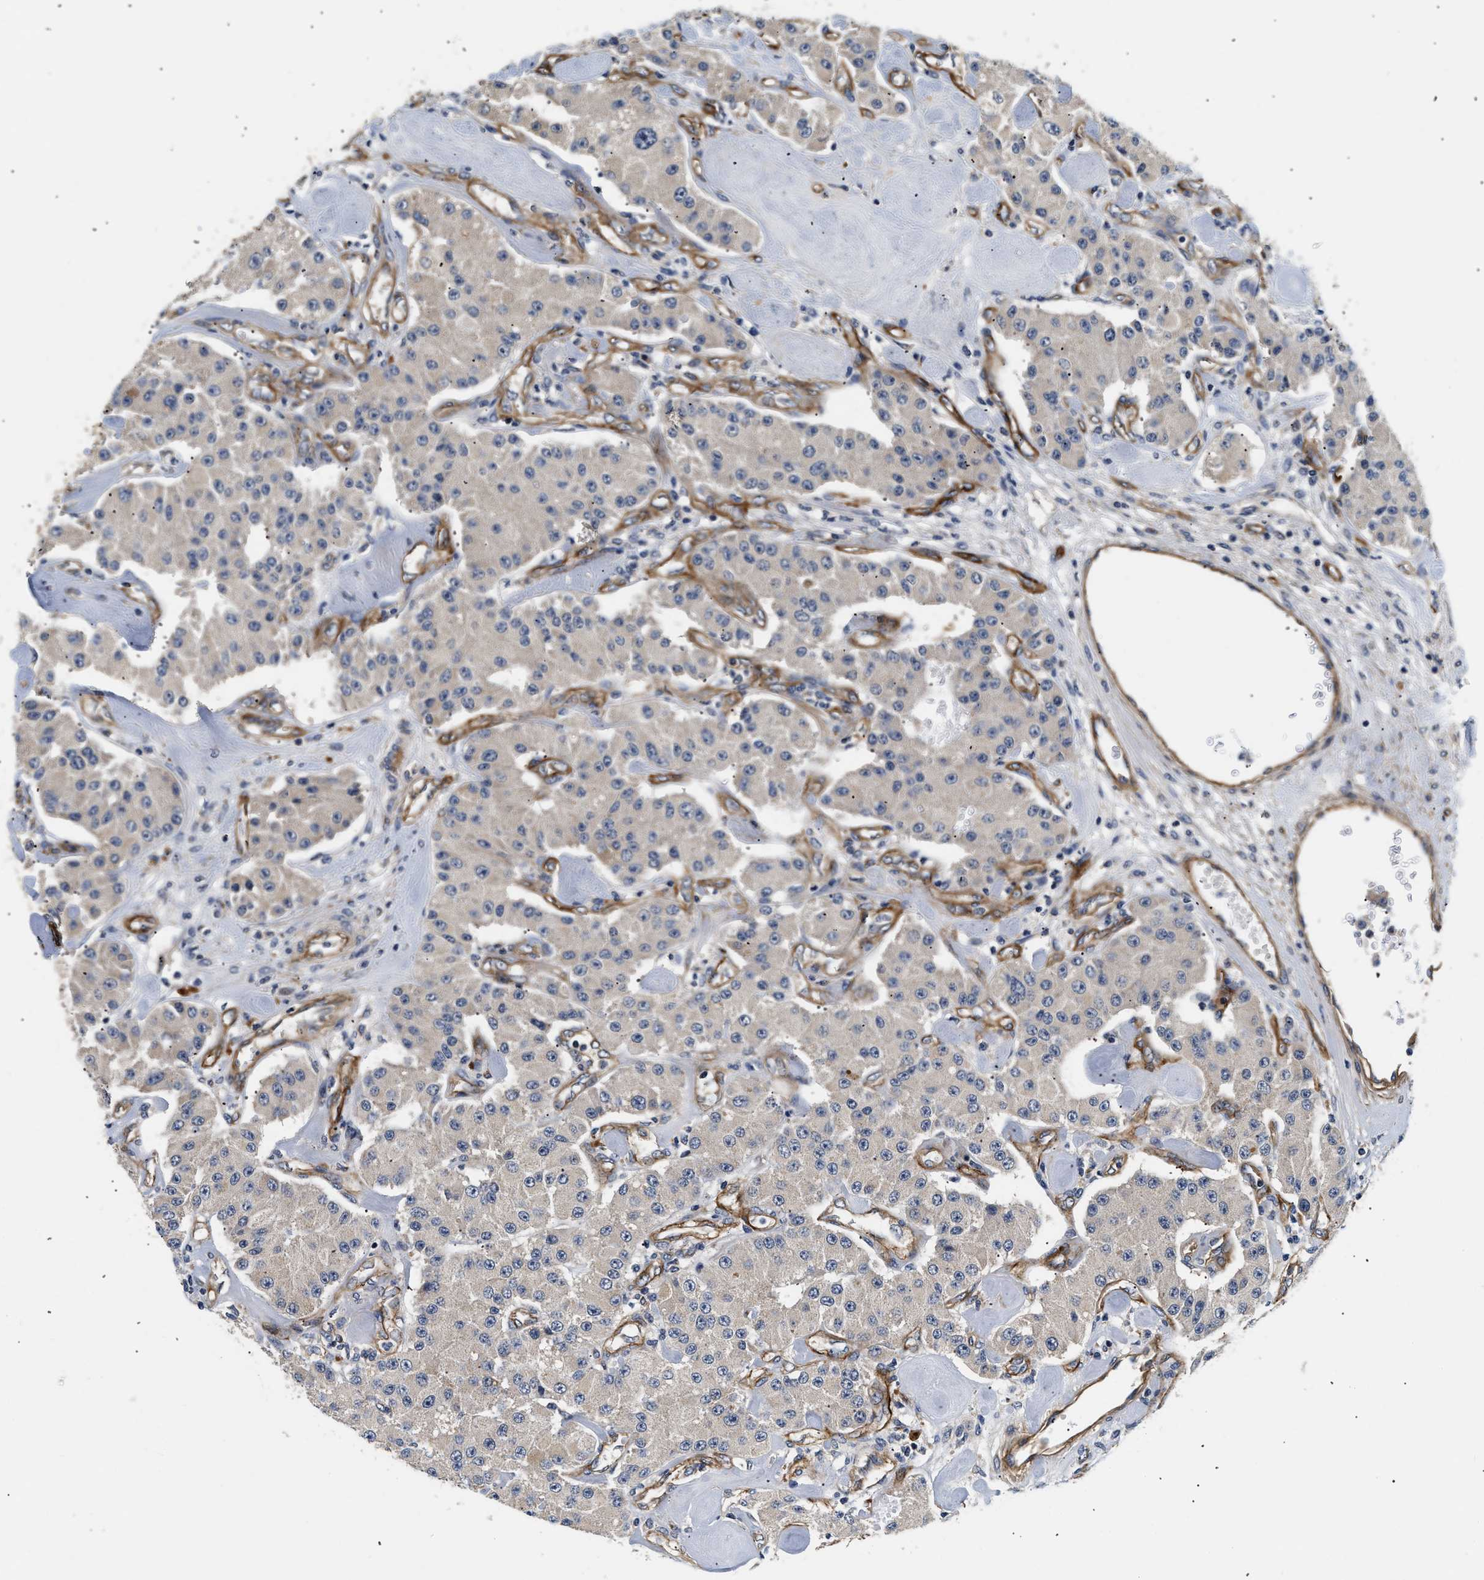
{"staining": {"intensity": "weak", "quantity": "25%-75%", "location": "cytoplasmic/membranous"}, "tissue": "carcinoid", "cell_type": "Tumor cells", "image_type": "cancer", "snomed": [{"axis": "morphology", "description": "Carcinoid, malignant, NOS"}, {"axis": "topography", "description": "Pancreas"}], "caption": "A micrograph of carcinoid (malignant) stained for a protein reveals weak cytoplasmic/membranous brown staining in tumor cells.", "gene": "NME6", "patient": {"sex": "male", "age": 41}}